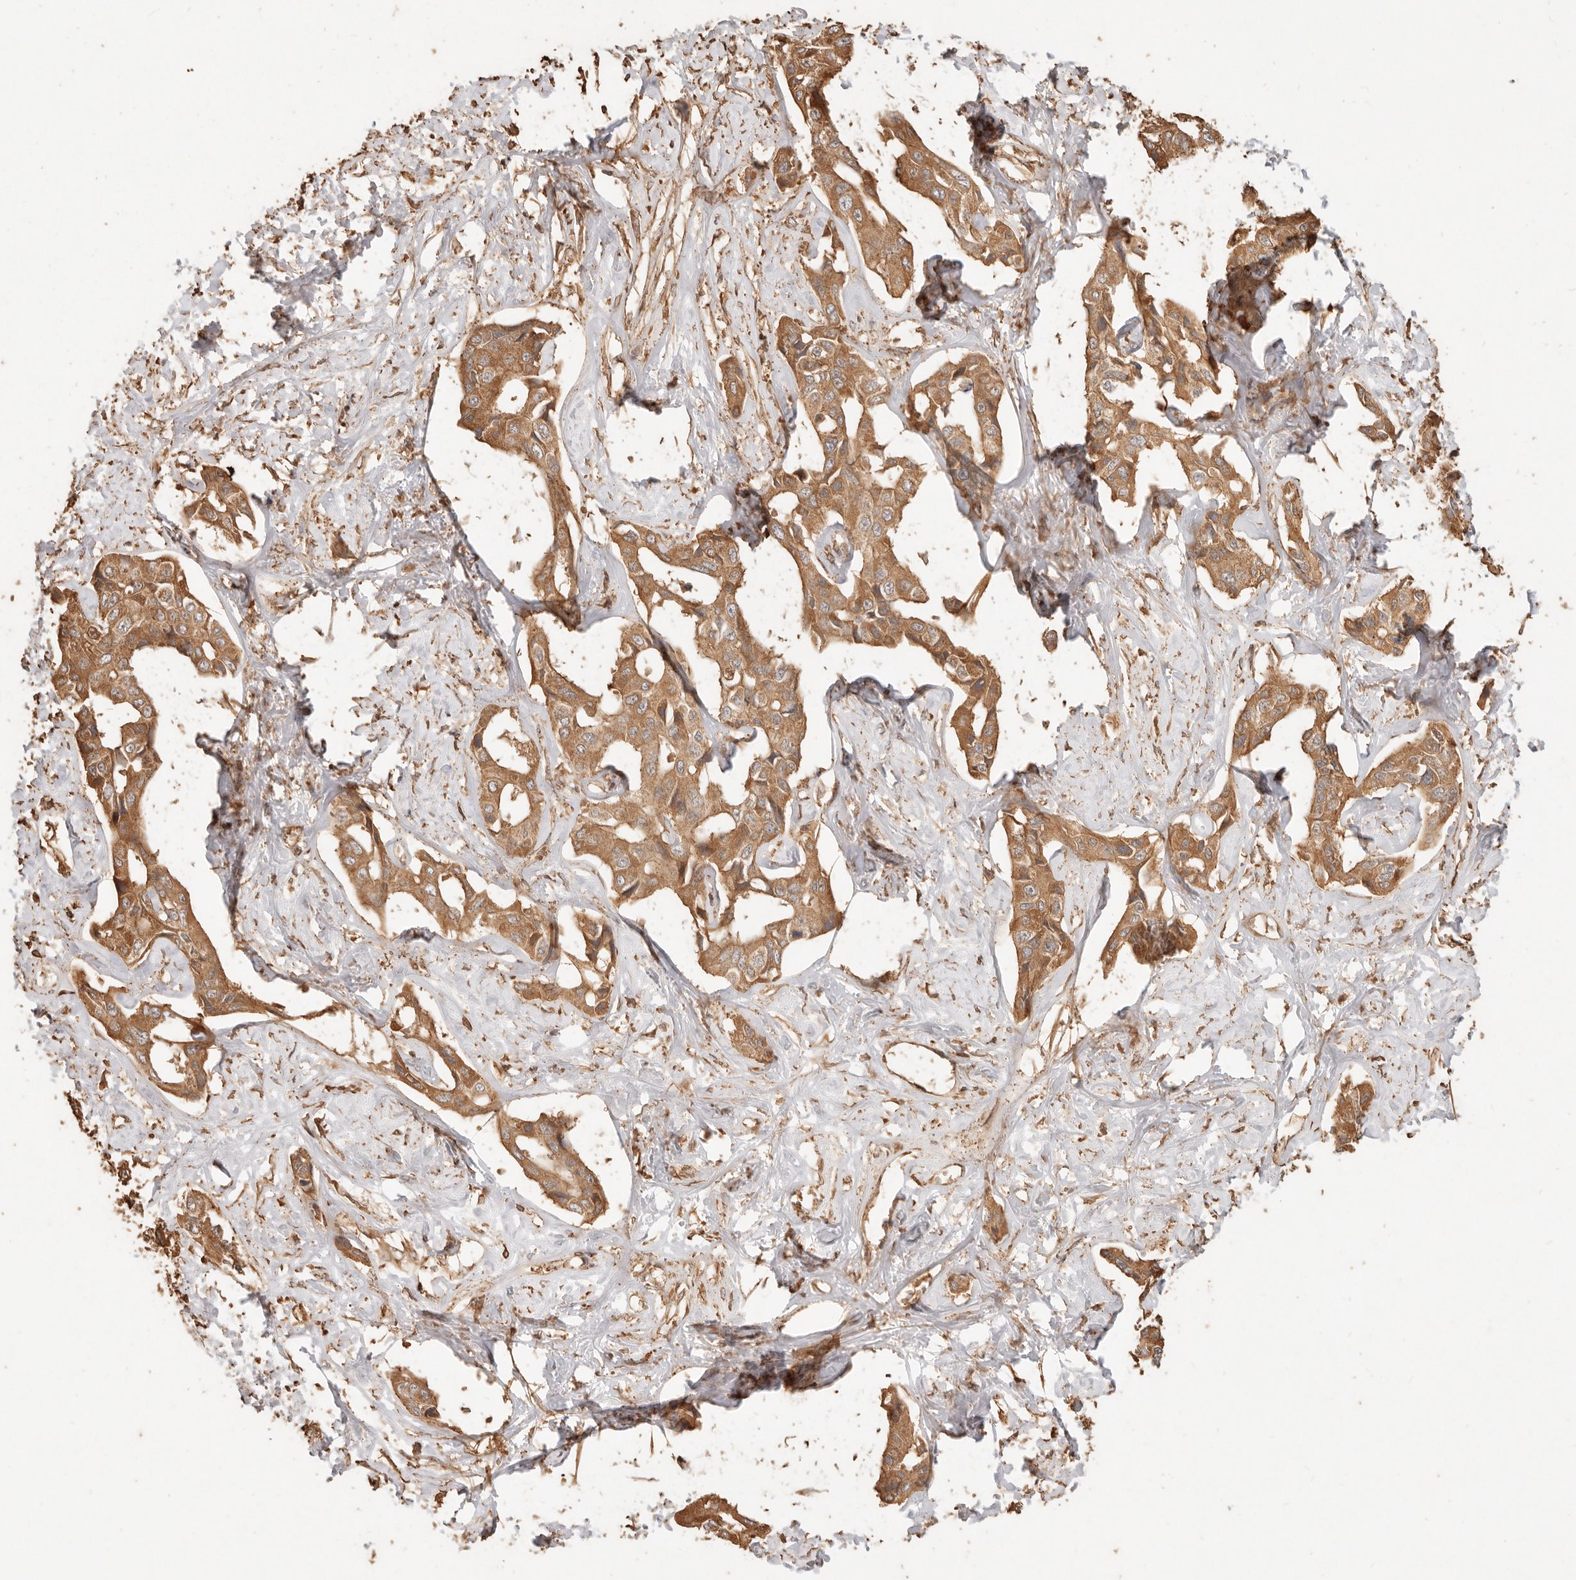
{"staining": {"intensity": "moderate", "quantity": ">75%", "location": "cytoplasmic/membranous"}, "tissue": "liver cancer", "cell_type": "Tumor cells", "image_type": "cancer", "snomed": [{"axis": "morphology", "description": "Cholangiocarcinoma"}, {"axis": "topography", "description": "Liver"}], "caption": "Liver cholangiocarcinoma stained for a protein (brown) shows moderate cytoplasmic/membranous positive staining in approximately >75% of tumor cells.", "gene": "FAM180B", "patient": {"sex": "male", "age": 59}}